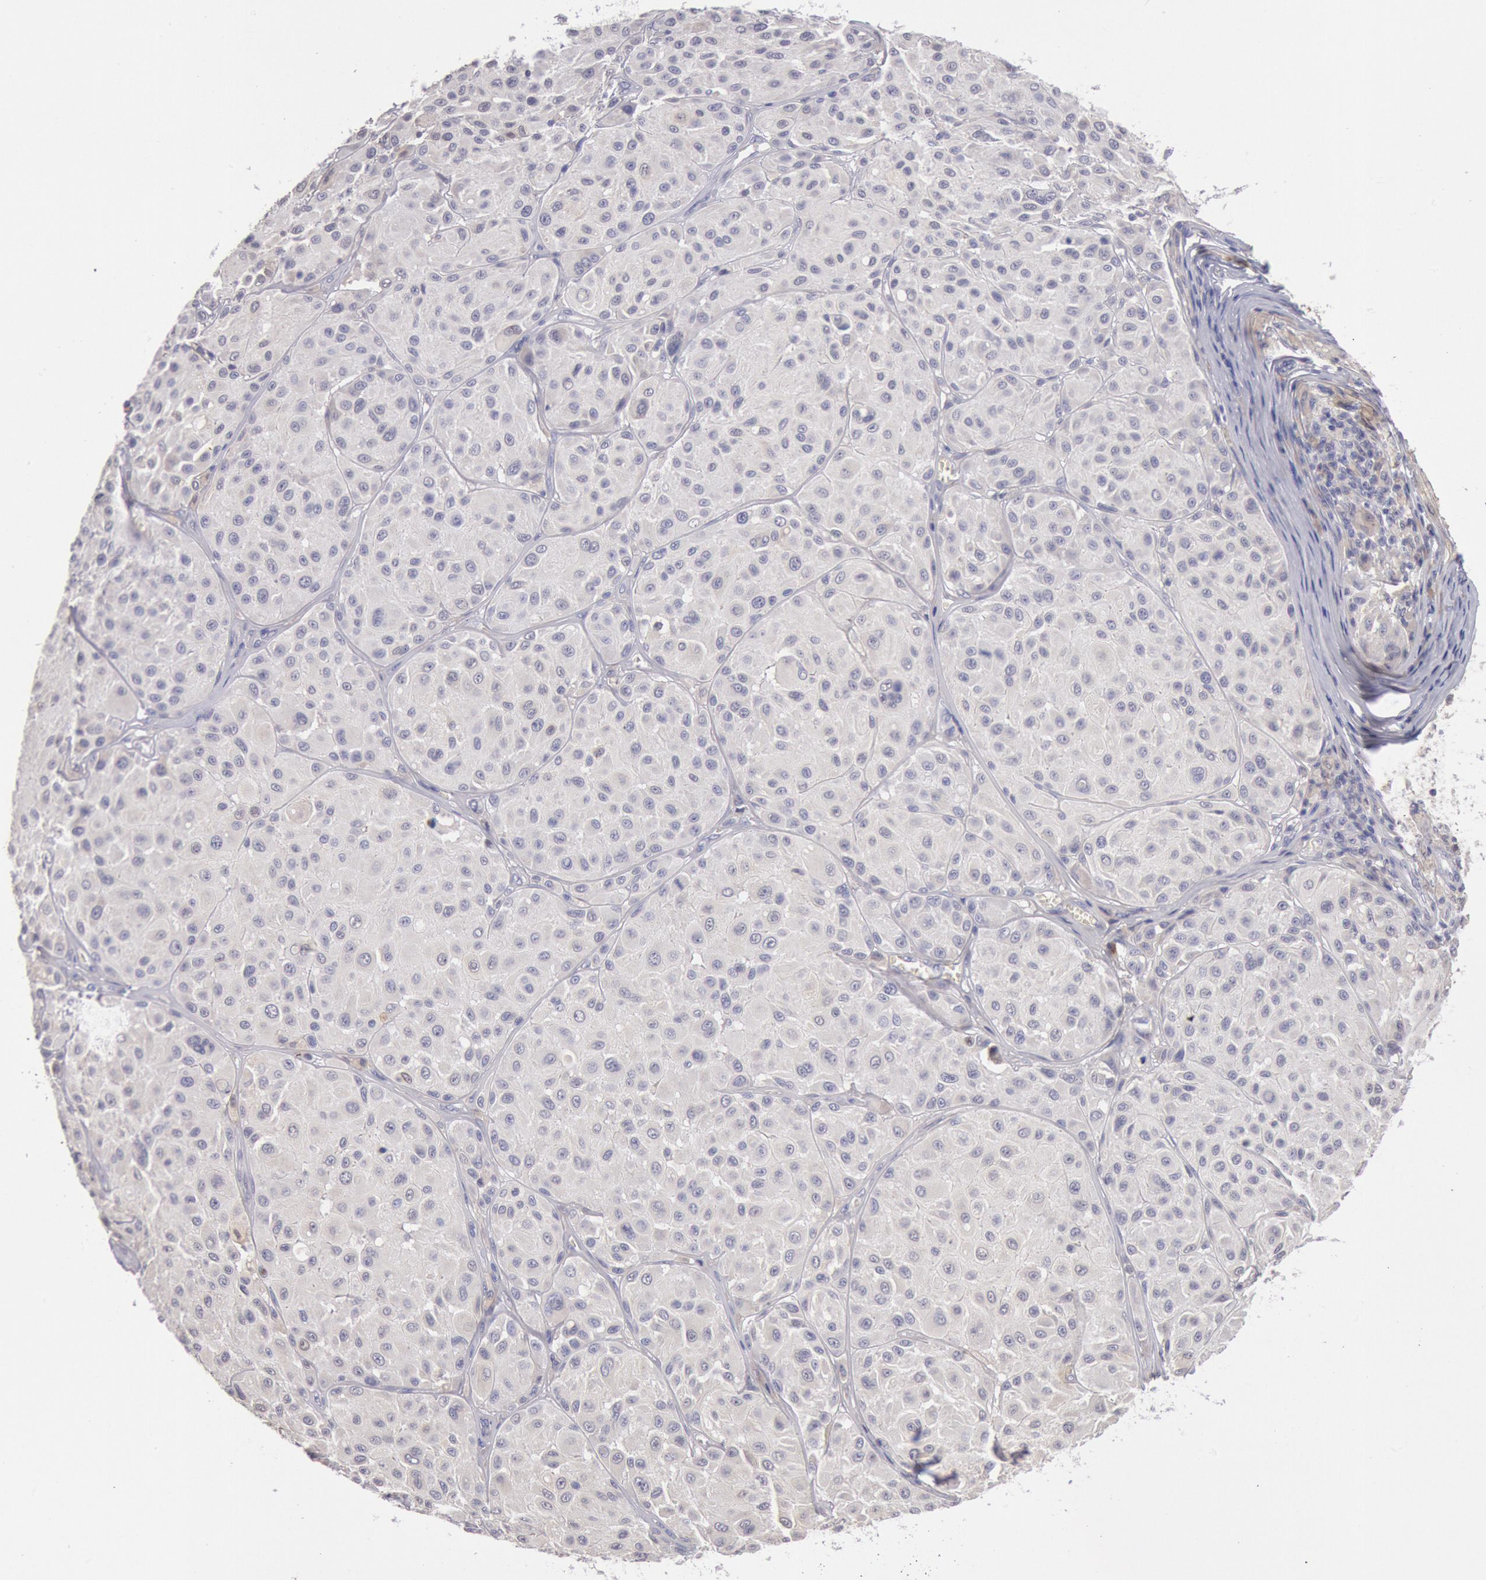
{"staining": {"intensity": "weak", "quantity": "25%-75%", "location": "cytoplasmic/membranous"}, "tissue": "melanoma", "cell_type": "Tumor cells", "image_type": "cancer", "snomed": [{"axis": "morphology", "description": "Malignant melanoma, NOS"}, {"axis": "topography", "description": "Skin"}], "caption": "Immunohistochemistry micrograph of neoplastic tissue: human malignant melanoma stained using IHC displays low levels of weak protein expression localized specifically in the cytoplasmic/membranous of tumor cells, appearing as a cytoplasmic/membranous brown color.", "gene": "GAL3ST1", "patient": {"sex": "male", "age": 36}}